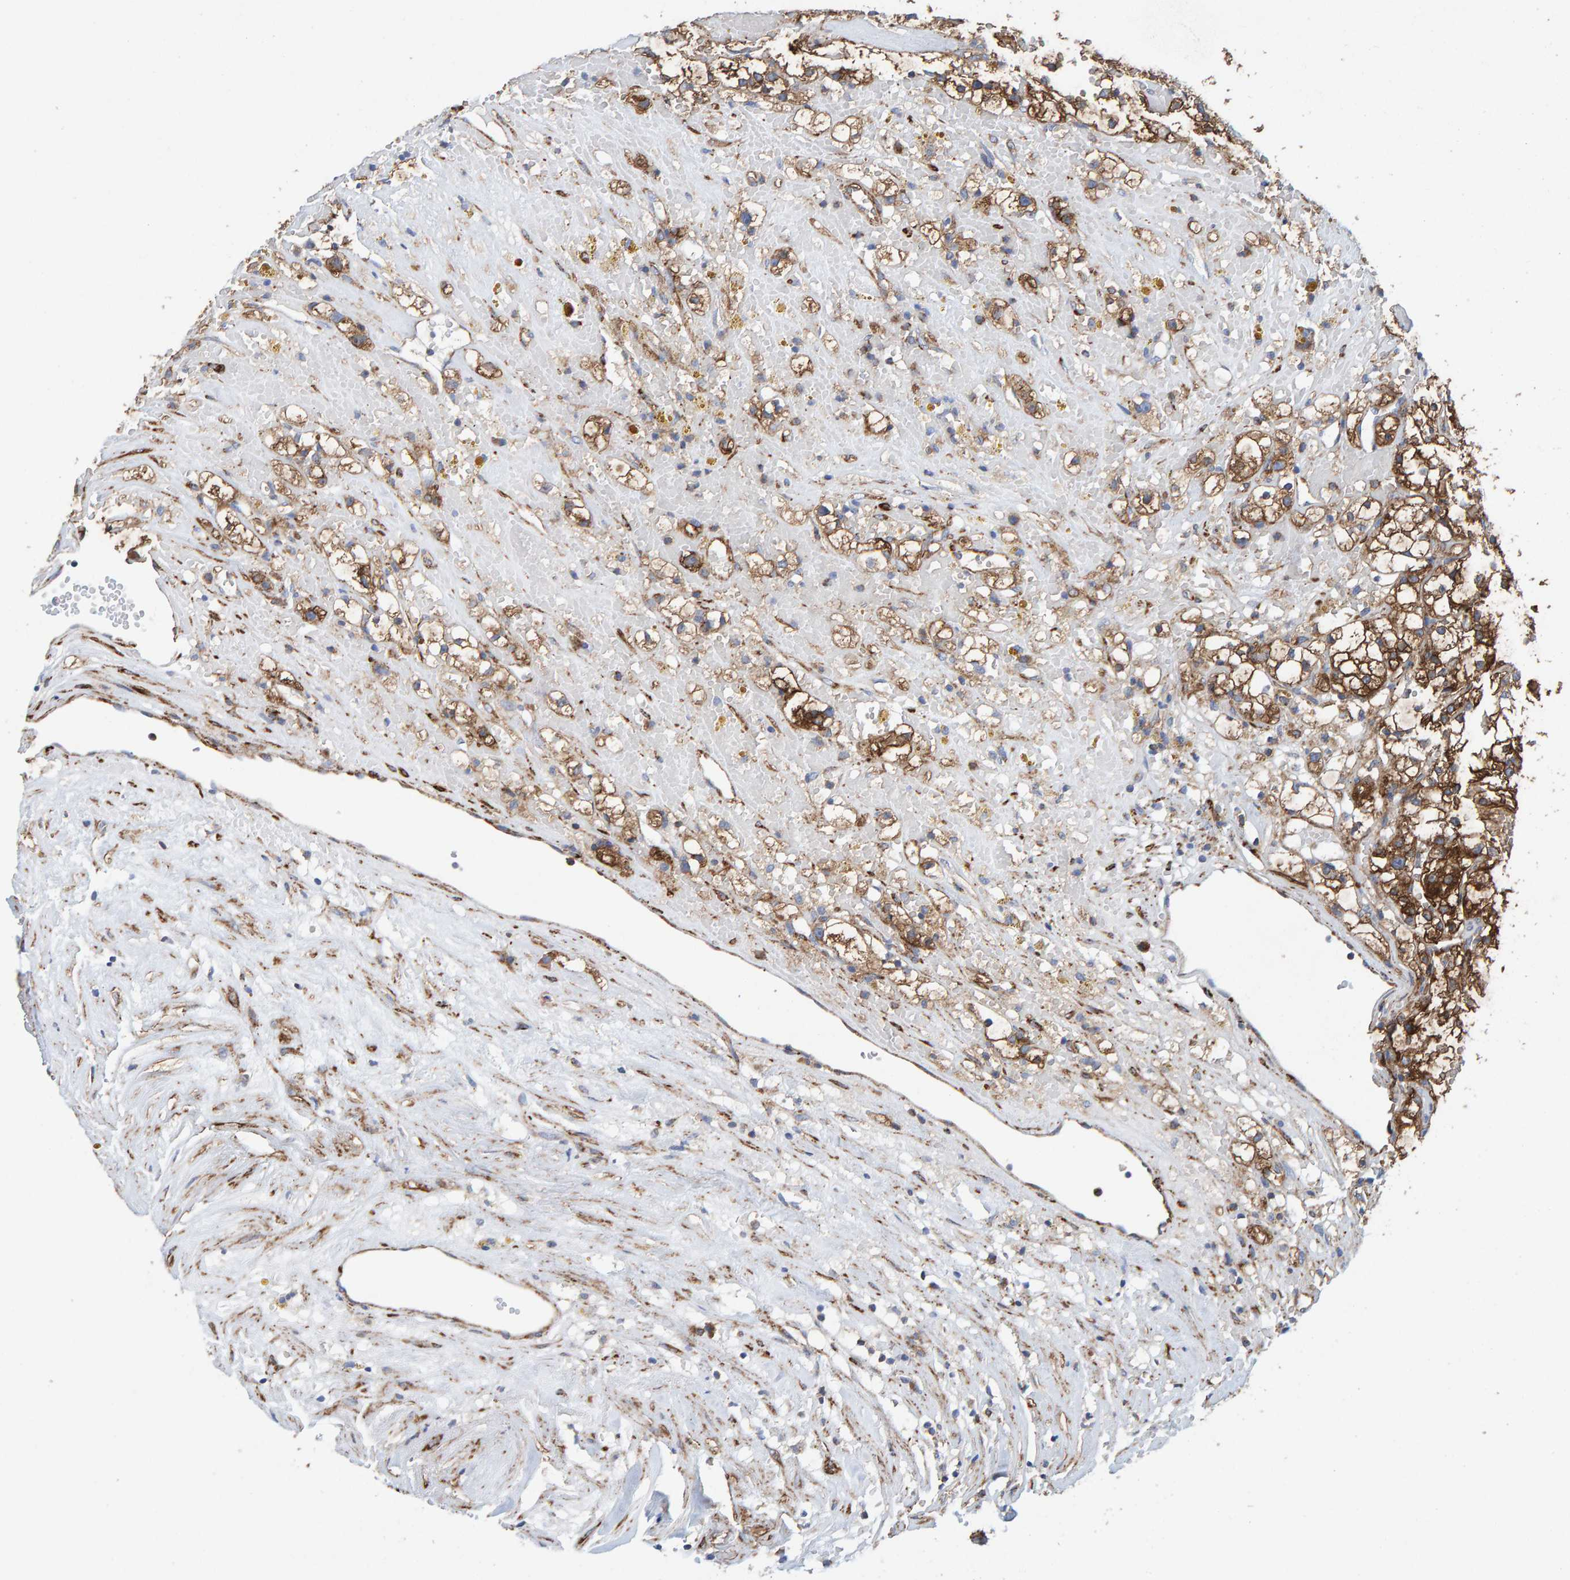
{"staining": {"intensity": "strong", "quantity": ">75%", "location": "cytoplasmic/membranous"}, "tissue": "renal cancer", "cell_type": "Tumor cells", "image_type": "cancer", "snomed": [{"axis": "morphology", "description": "Adenocarcinoma, NOS"}, {"axis": "topography", "description": "Kidney"}], "caption": "IHC of human adenocarcinoma (renal) shows high levels of strong cytoplasmic/membranous expression in approximately >75% of tumor cells.", "gene": "MVP", "patient": {"sex": "male", "age": 56}}